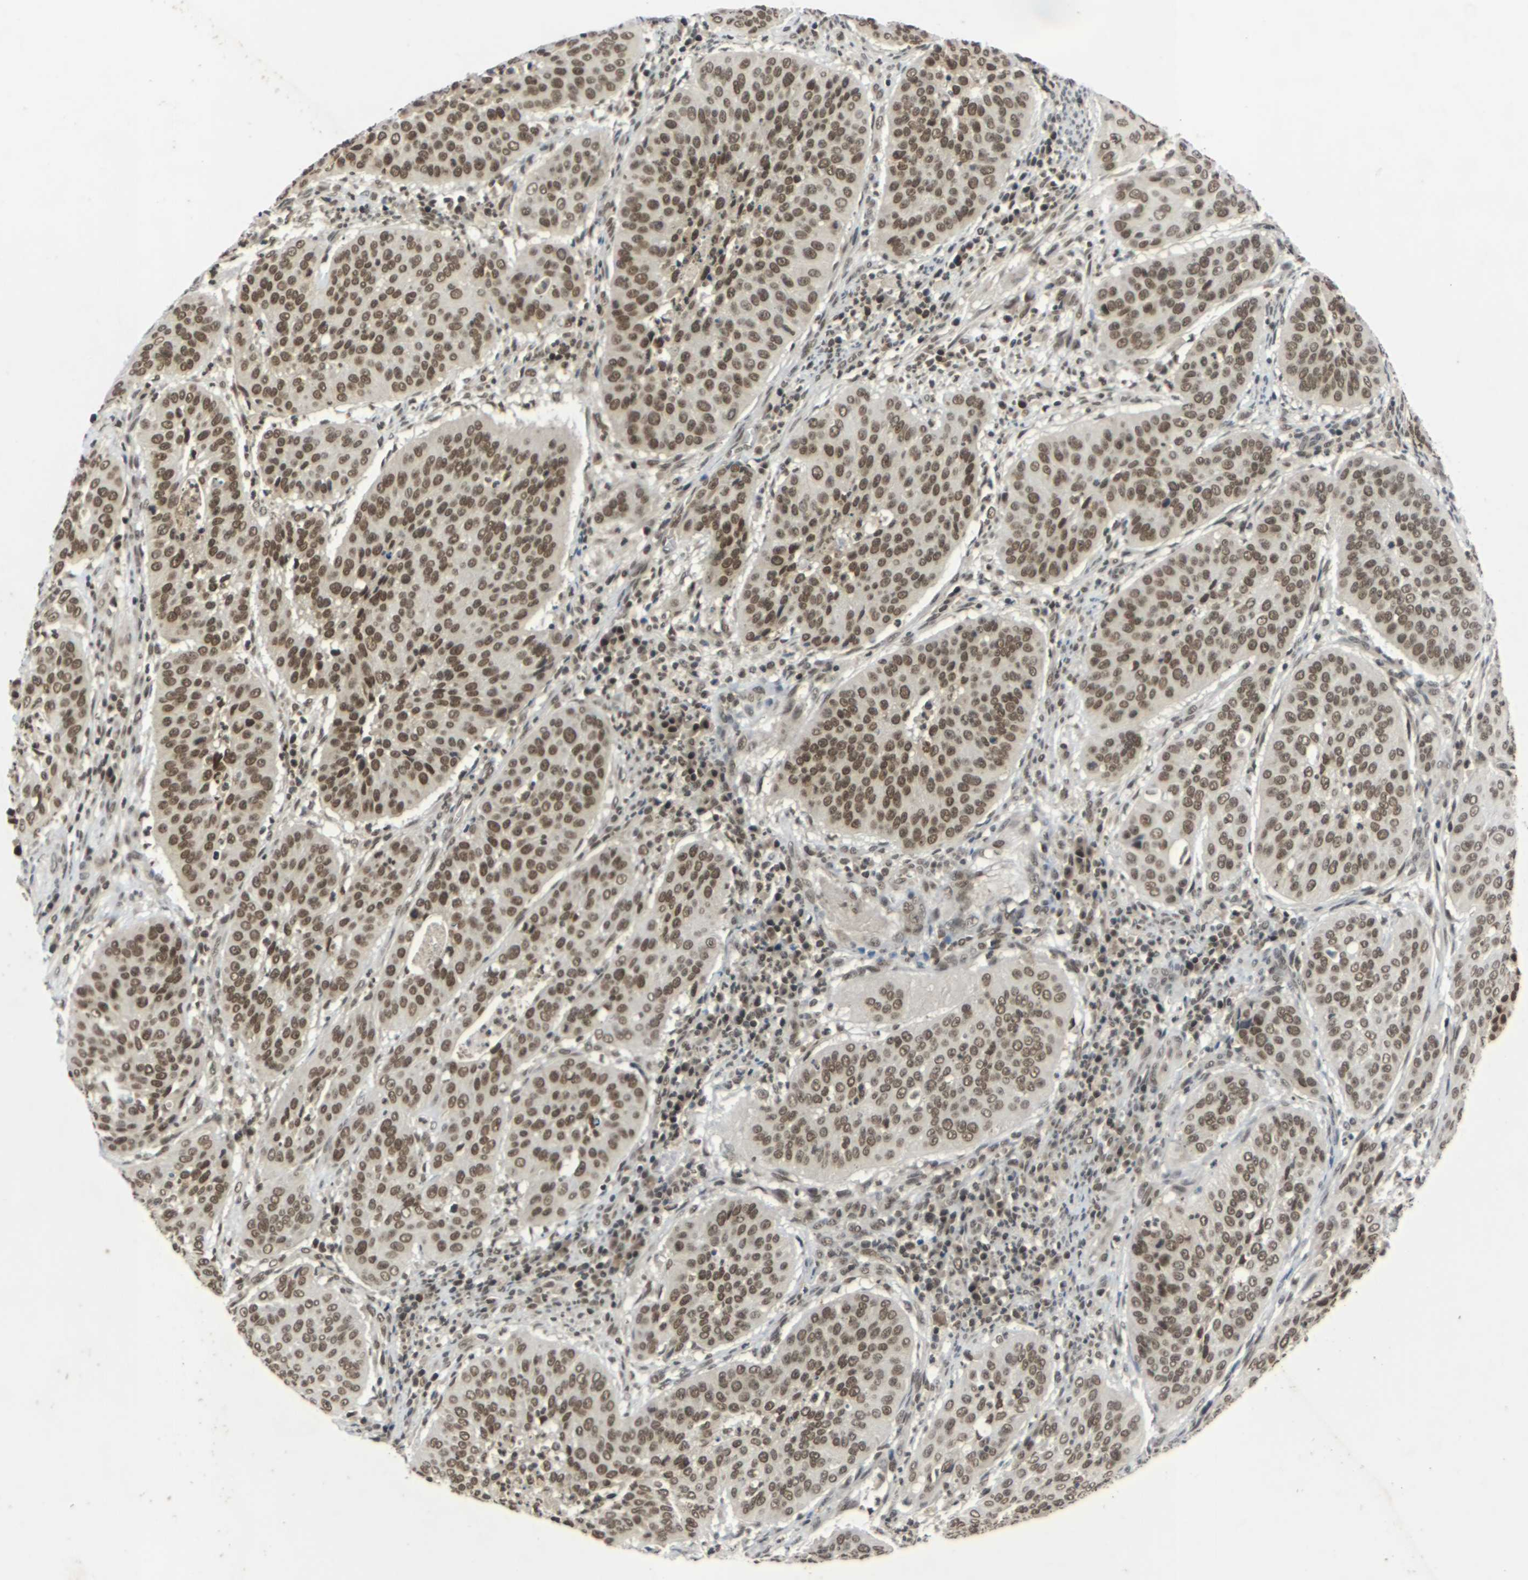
{"staining": {"intensity": "strong", "quantity": ">75%", "location": "nuclear"}, "tissue": "cervical cancer", "cell_type": "Tumor cells", "image_type": "cancer", "snomed": [{"axis": "morphology", "description": "Normal tissue, NOS"}, {"axis": "morphology", "description": "Squamous cell carcinoma, NOS"}, {"axis": "topography", "description": "Cervix"}], "caption": "Cervical cancer stained with immunohistochemistry (IHC) reveals strong nuclear staining in approximately >75% of tumor cells.", "gene": "NELFA", "patient": {"sex": "female", "age": 39}}